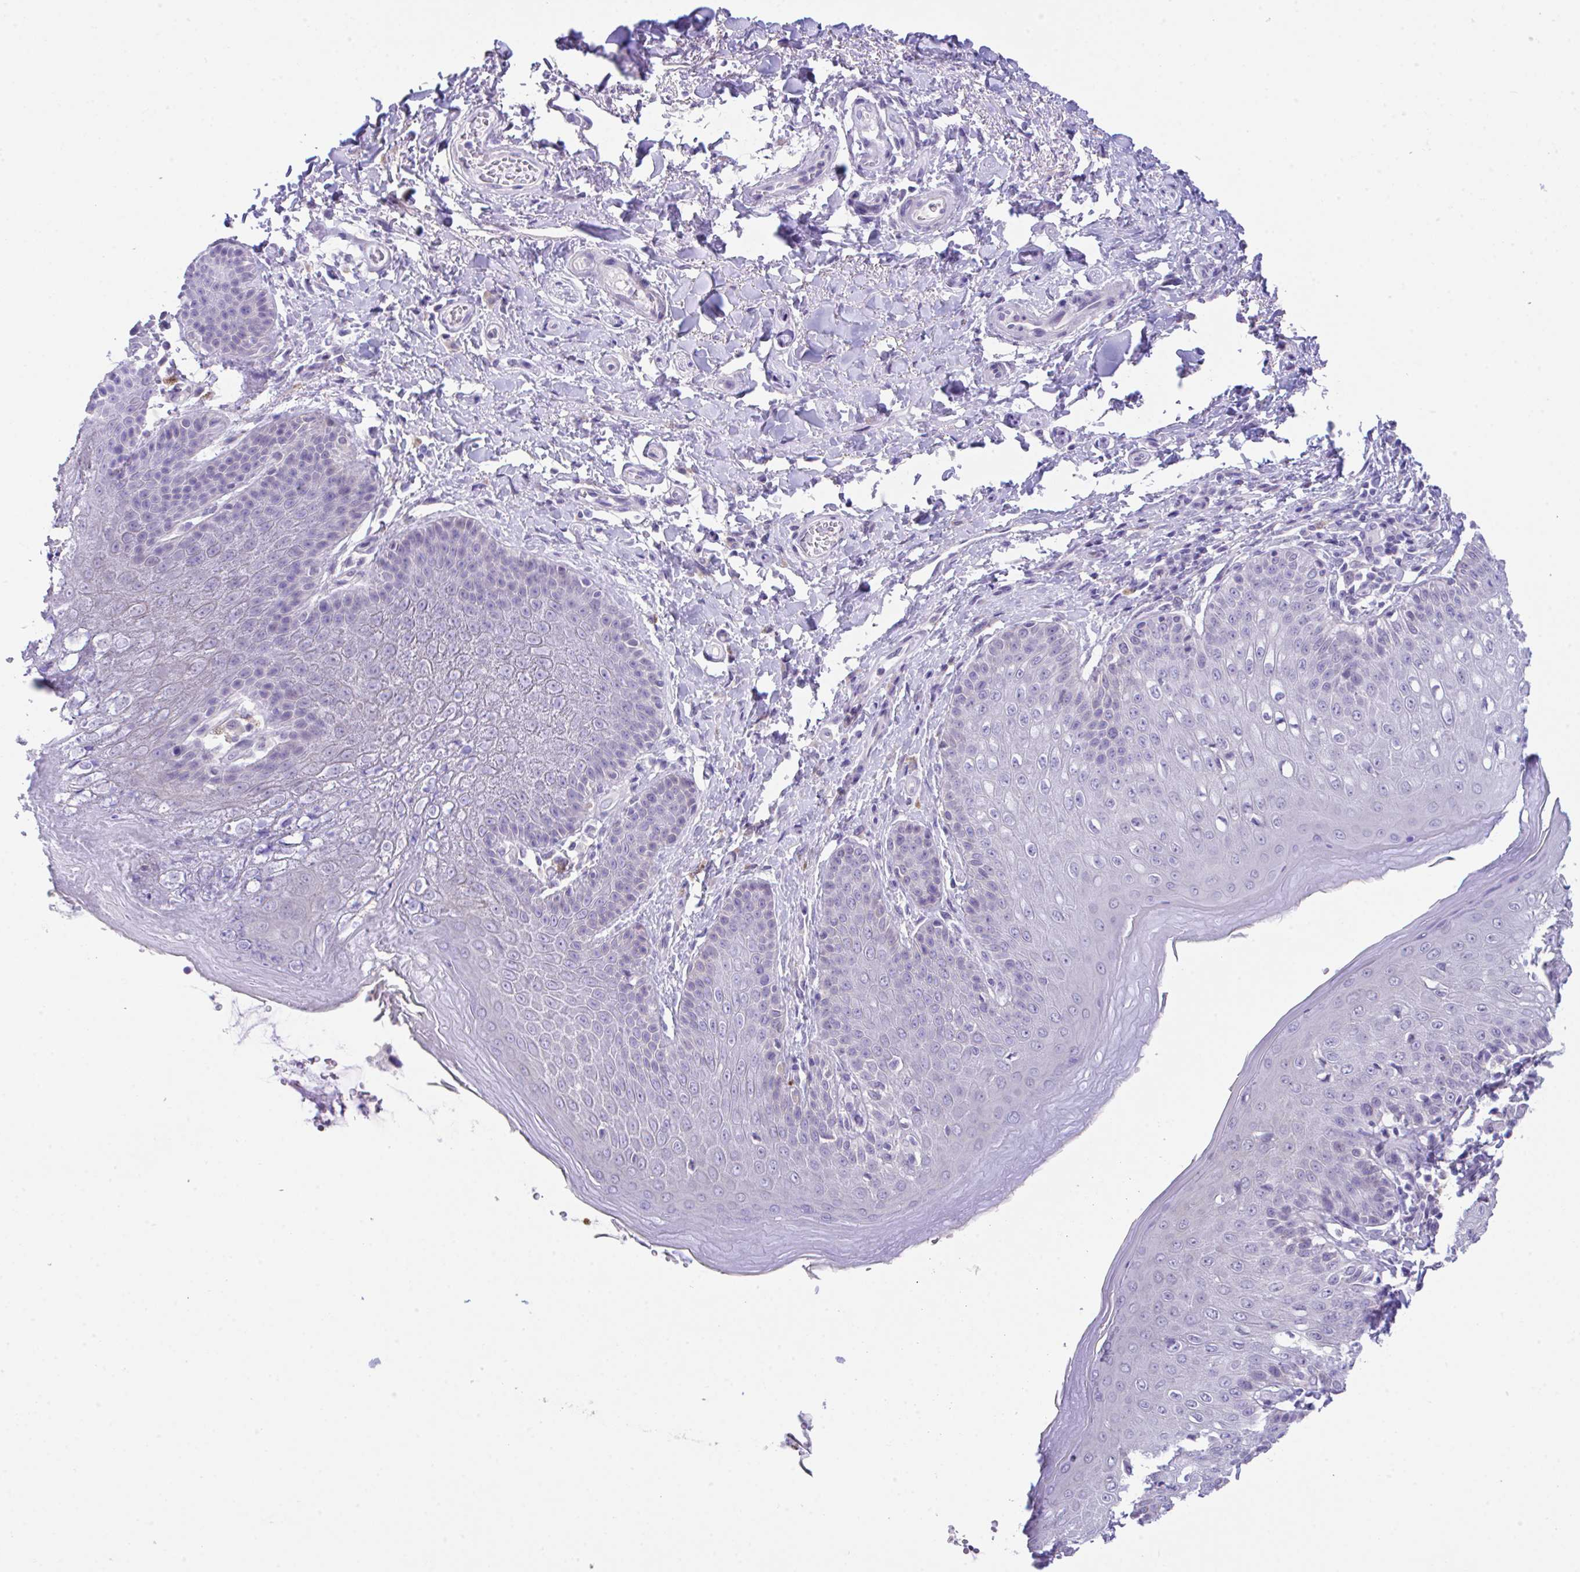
{"staining": {"intensity": "negative", "quantity": "none", "location": "none"}, "tissue": "skin", "cell_type": "Epidermal cells", "image_type": "normal", "snomed": [{"axis": "morphology", "description": "Normal tissue, NOS"}, {"axis": "topography", "description": "Peripheral nerve tissue"}], "caption": "A high-resolution micrograph shows immunohistochemistry staining of benign skin, which exhibits no significant expression in epidermal cells.", "gene": "HOXB4", "patient": {"sex": "male", "age": 51}}